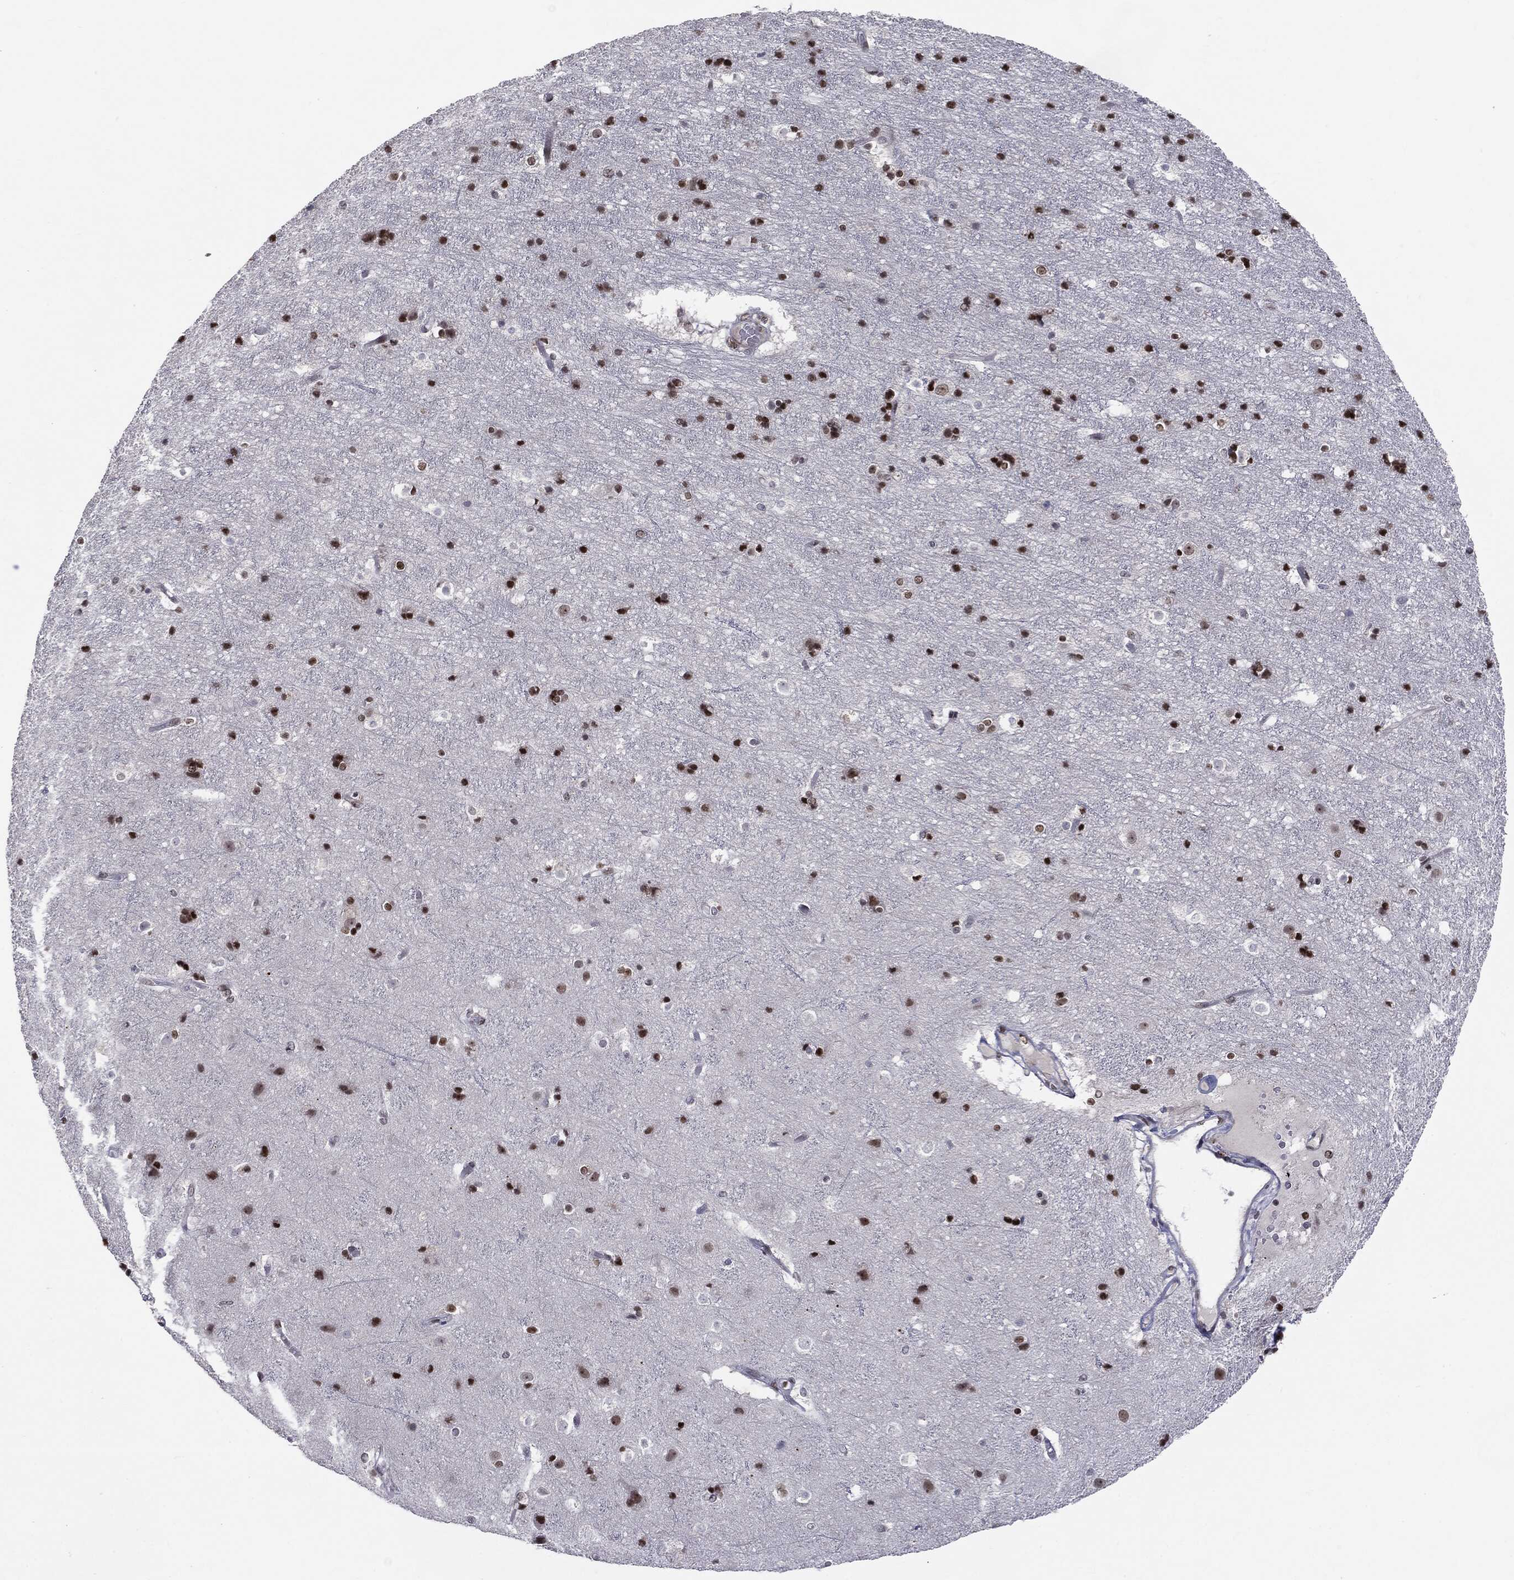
{"staining": {"intensity": "negative", "quantity": "none", "location": "none"}, "tissue": "cerebral cortex", "cell_type": "Endothelial cells", "image_type": "normal", "snomed": [{"axis": "morphology", "description": "Normal tissue, NOS"}, {"axis": "topography", "description": "Cerebral cortex"}], "caption": "This image is of unremarkable cerebral cortex stained with immunohistochemistry to label a protein in brown with the nuclei are counter-stained blue. There is no expression in endothelial cells.", "gene": "MDC1", "patient": {"sex": "female", "age": 52}}